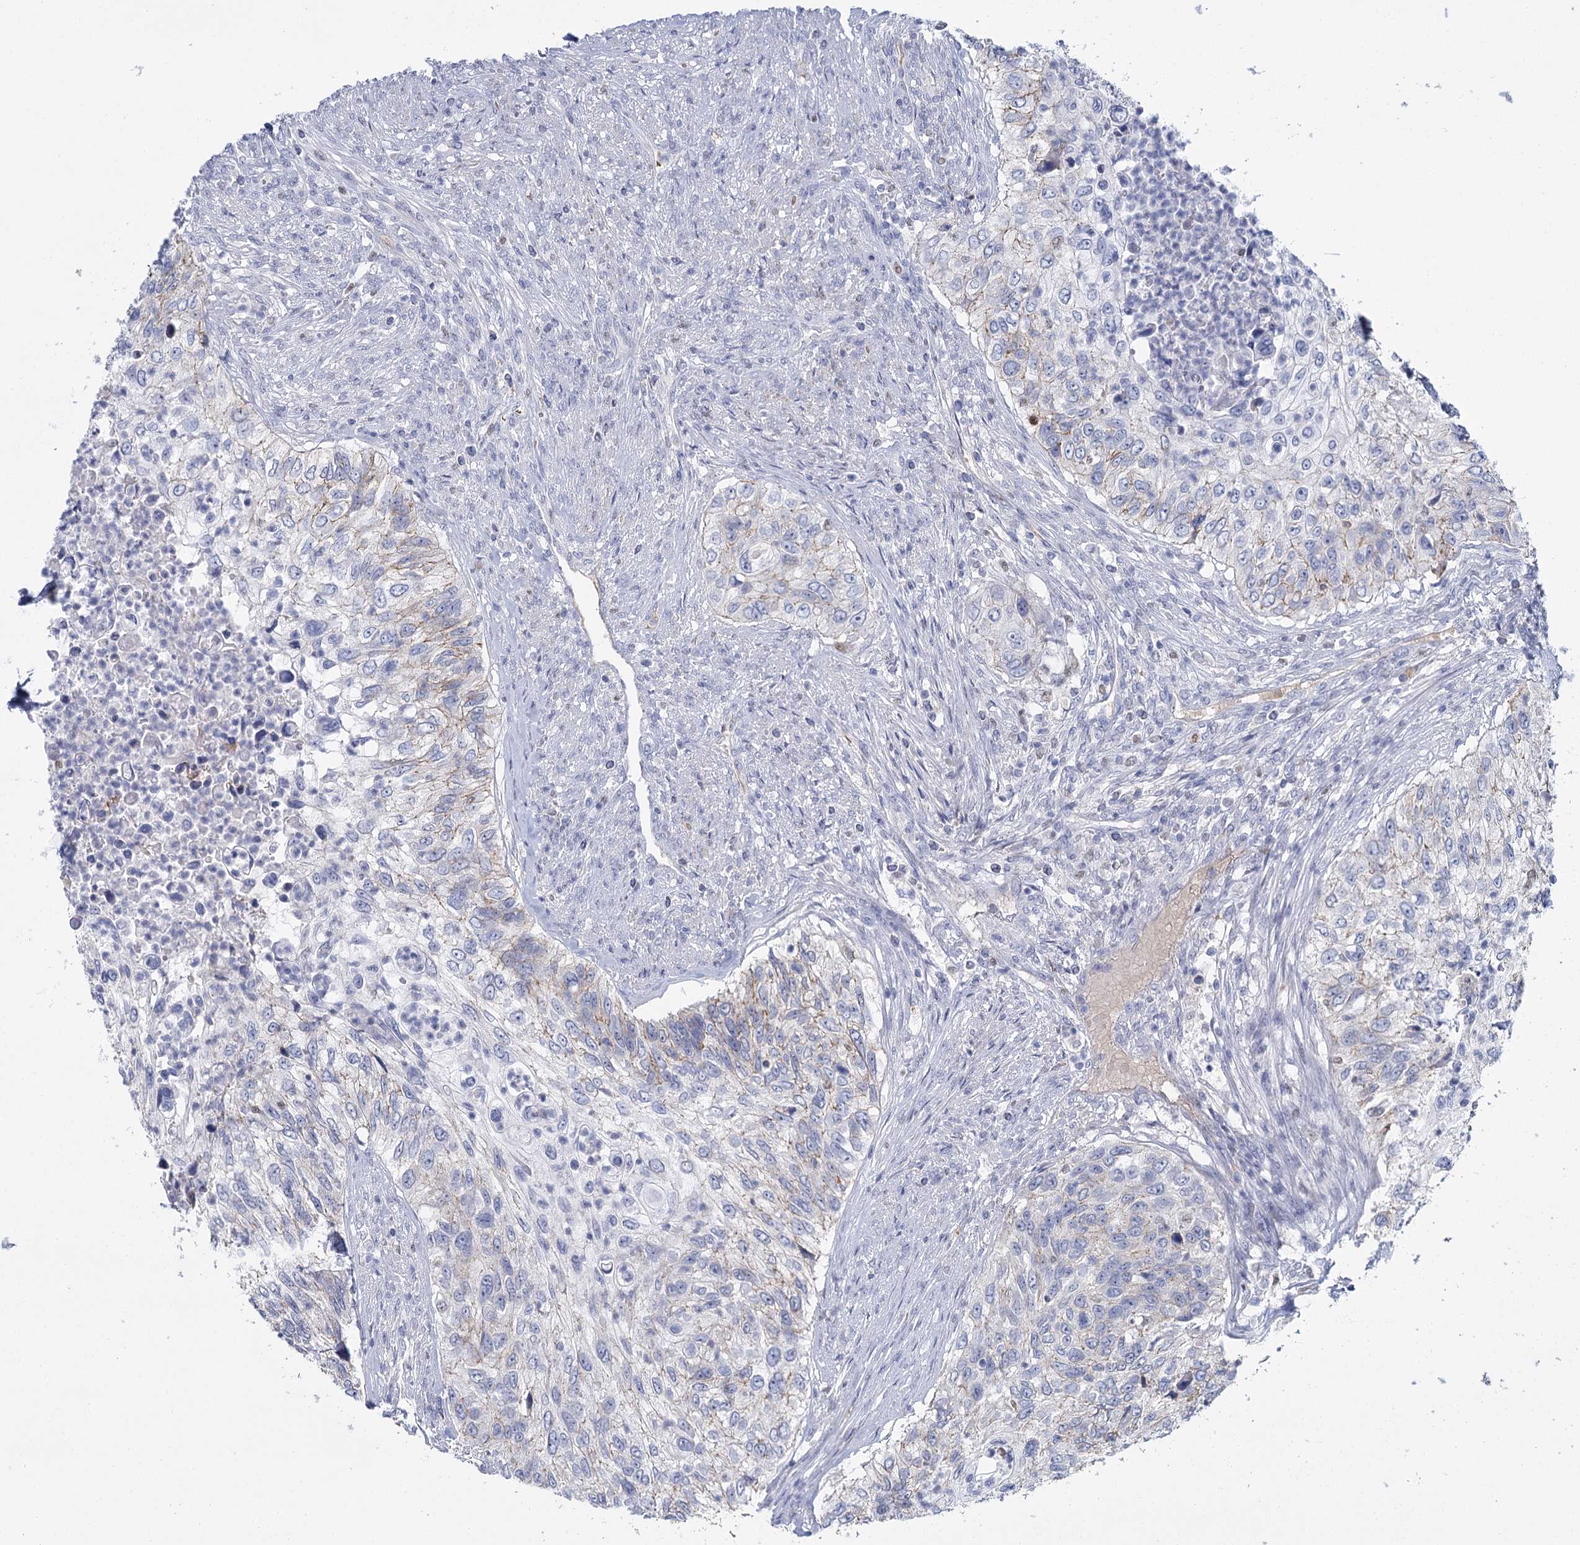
{"staining": {"intensity": "weak", "quantity": "<25%", "location": "cytoplasmic/membranous"}, "tissue": "urothelial cancer", "cell_type": "Tumor cells", "image_type": "cancer", "snomed": [{"axis": "morphology", "description": "Urothelial carcinoma, High grade"}, {"axis": "topography", "description": "Urinary bladder"}], "caption": "Image shows no protein staining in tumor cells of high-grade urothelial carcinoma tissue.", "gene": "IGSF3", "patient": {"sex": "female", "age": 60}}